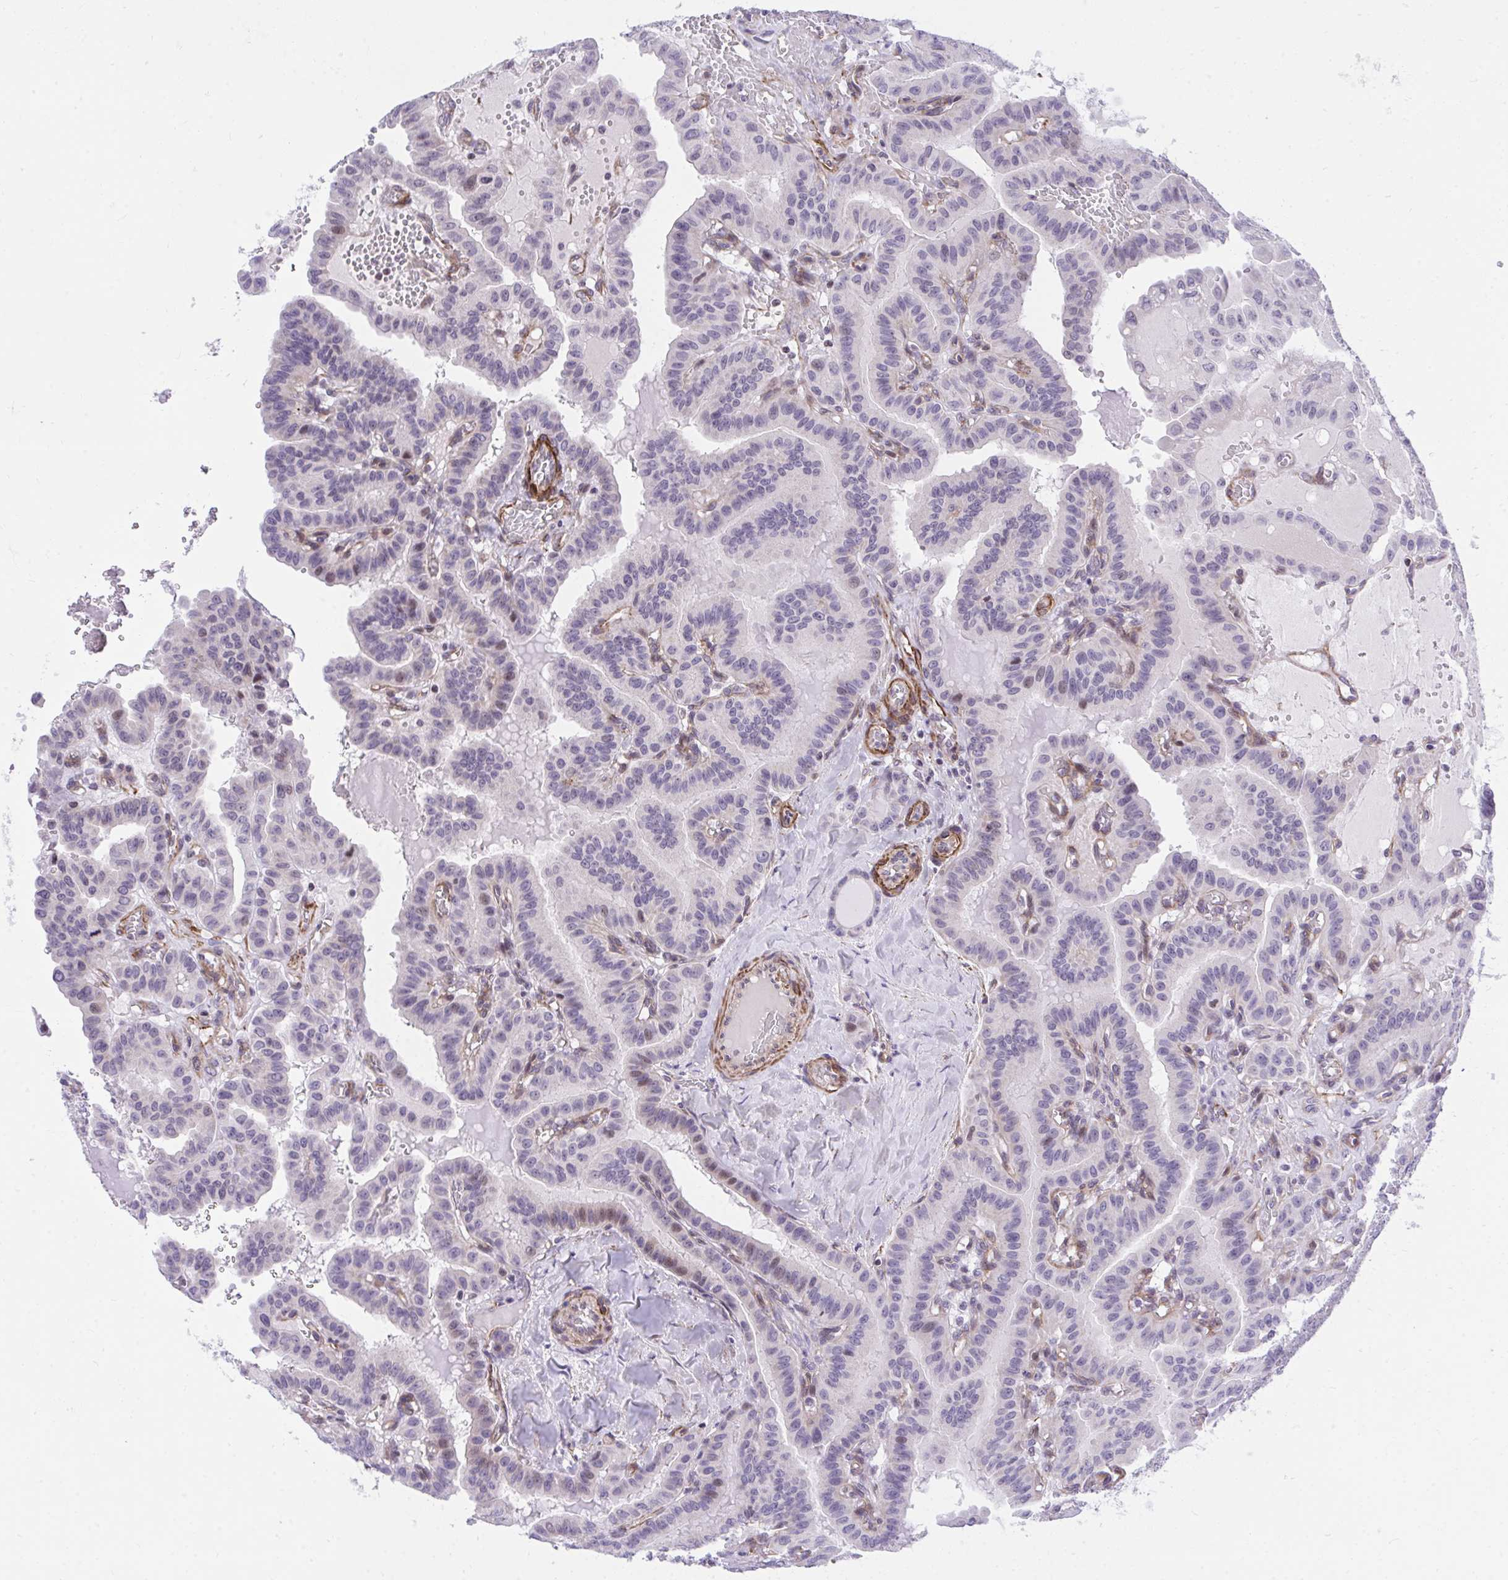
{"staining": {"intensity": "moderate", "quantity": "<25%", "location": "nuclear"}, "tissue": "thyroid cancer", "cell_type": "Tumor cells", "image_type": "cancer", "snomed": [{"axis": "morphology", "description": "Papillary adenocarcinoma, NOS"}, {"axis": "topography", "description": "Thyroid gland"}], "caption": "Protein staining of papillary adenocarcinoma (thyroid) tissue exhibits moderate nuclear staining in approximately <25% of tumor cells.", "gene": "KCNN4", "patient": {"sex": "male", "age": 87}}